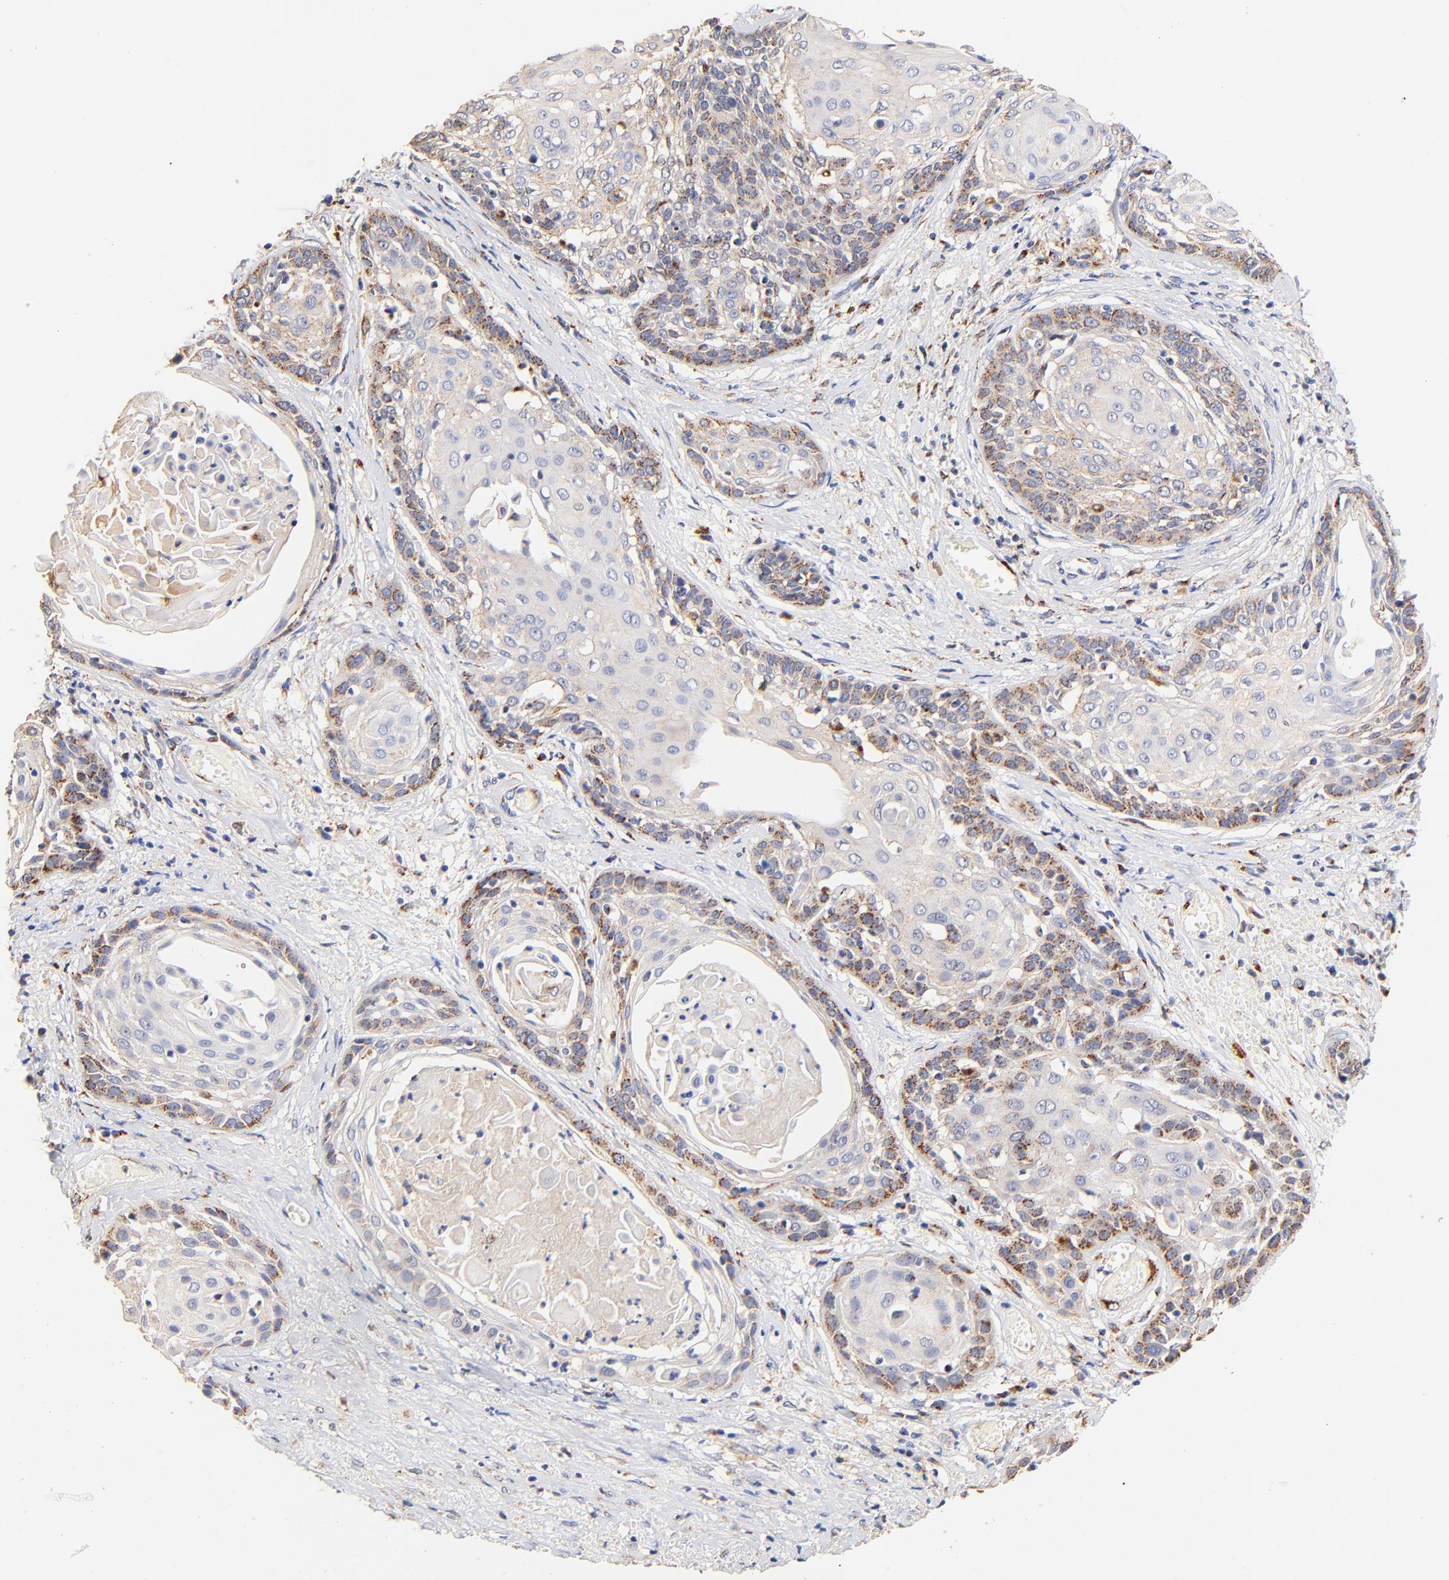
{"staining": {"intensity": "moderate", "quantity": "<25%", "location": "cytoplasmic/membranous"}, "tissue": "cervical cancer", "cell_type": "Tumor cells", "image_type": "cancer", "snomed": [{"axis": "morphology", "description": "Squamous cell carcinoma, NOS"}, {"axis": "topography", "description": "Cervix"}], "caption": "Moderate cytoplasmic/membranous expression is identified in about <25% of tumor cells in cervical cancer (squamous cell carcinoma). The staining was performed using DAB, with brown indicating positive protein expression. Nuclei are stained blue with hematoxylin.", "gene": "FMNL3", "patient": {"sex": "female", "age": 57}}